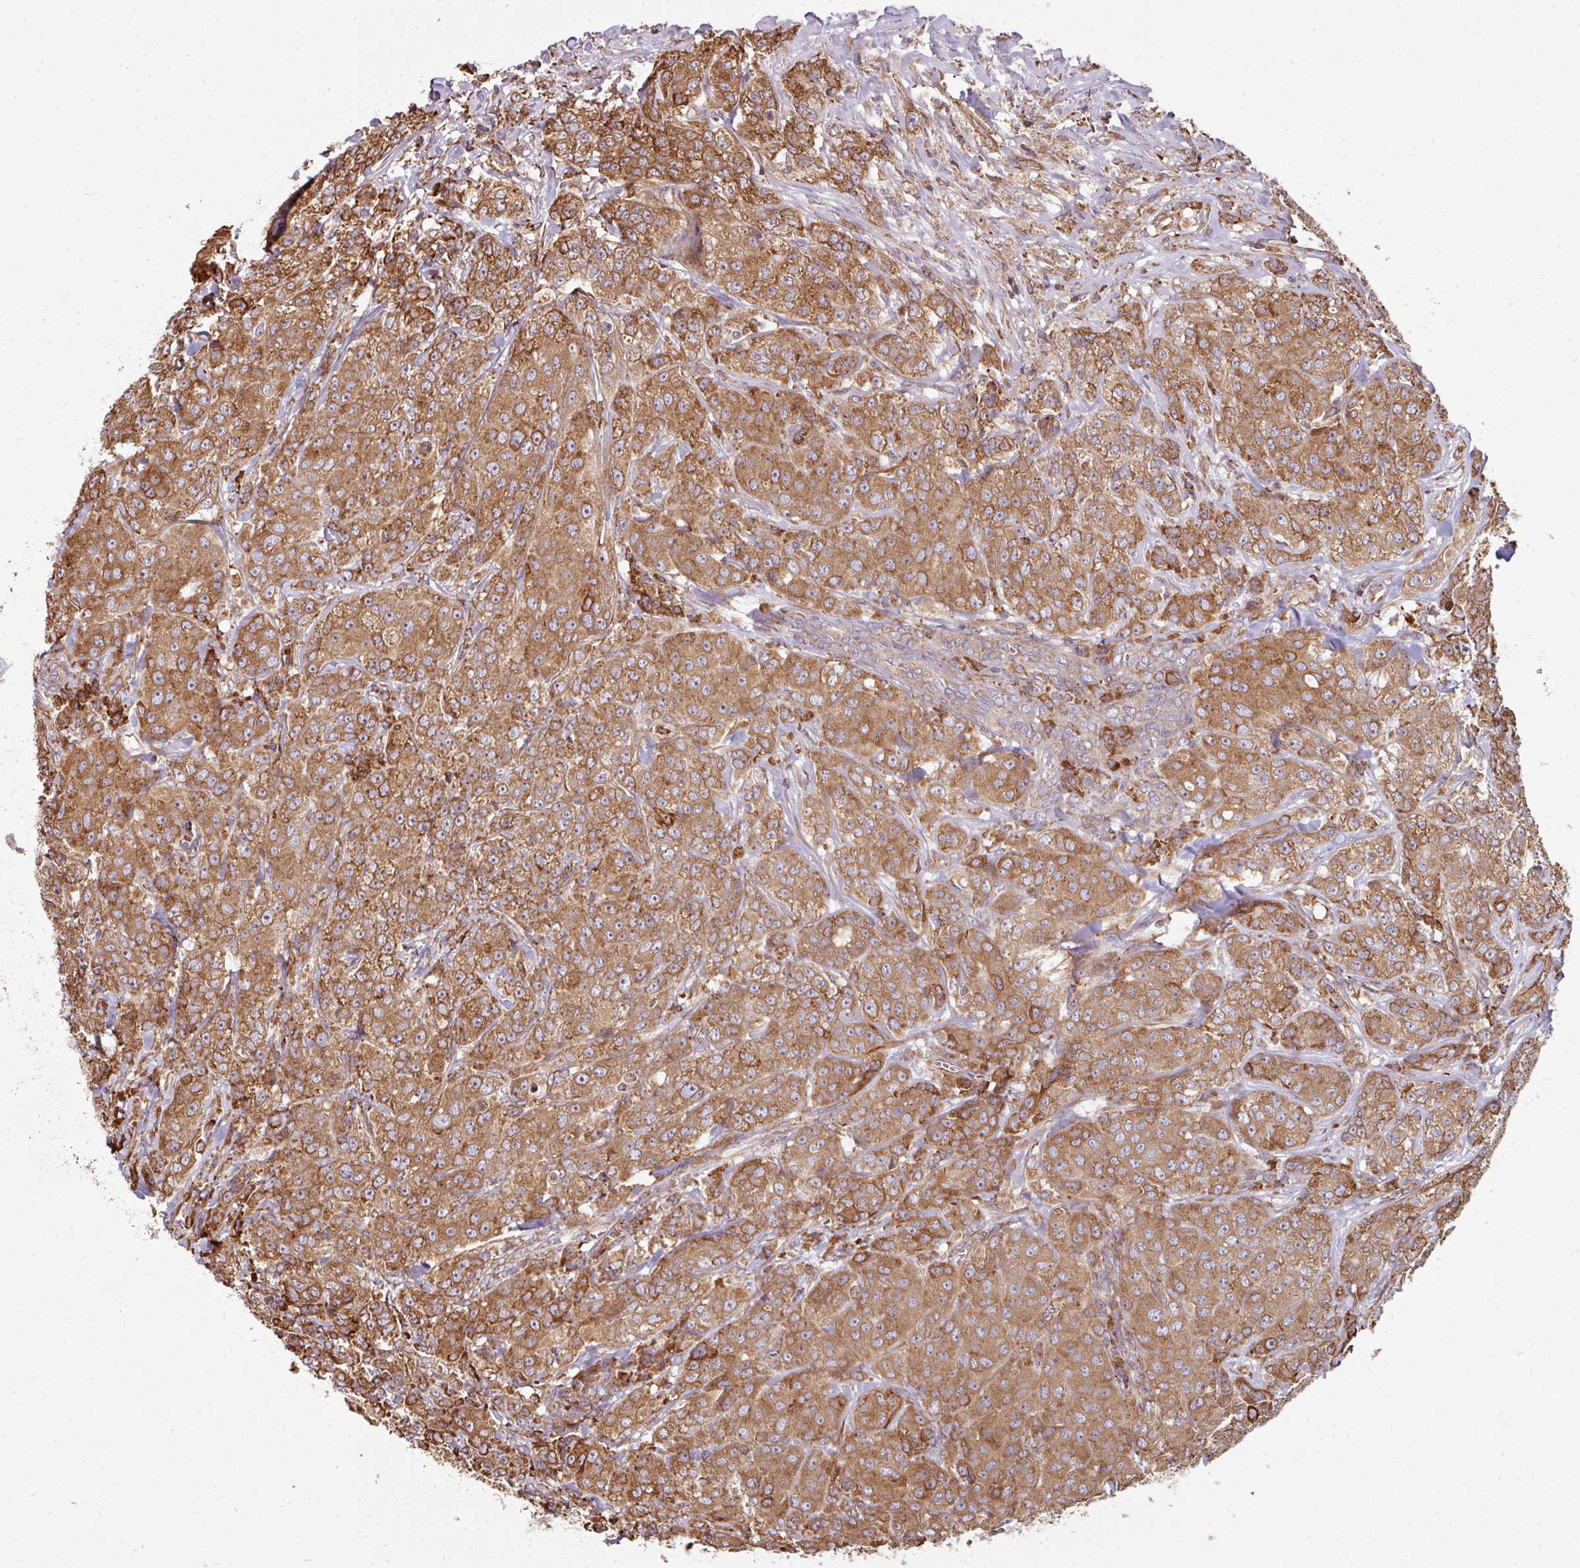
{"staining": {"intensity": "moderate", "quantity": ">75%", "location": "cytoplasmic/membranous"}, "tissue": "breast cancer", "cell_type": "Tumor cells", "image_type": "cancer", "snomed": [{"axis": "morphology", "description": "Duct carcinoma"}, {"axis": "topography", "description": "Breast"}], "caption": "Immunohistochemistry (DAB (3,3'-diaminobenzidine)) staining of invasive ductal carcinoma (breast) reveals moderate cytoplasmic/membranous protein staining in approximately >75% of tumor cells.", "gene": "FAT4", "patient": {"sex": "female", "age": 43}}